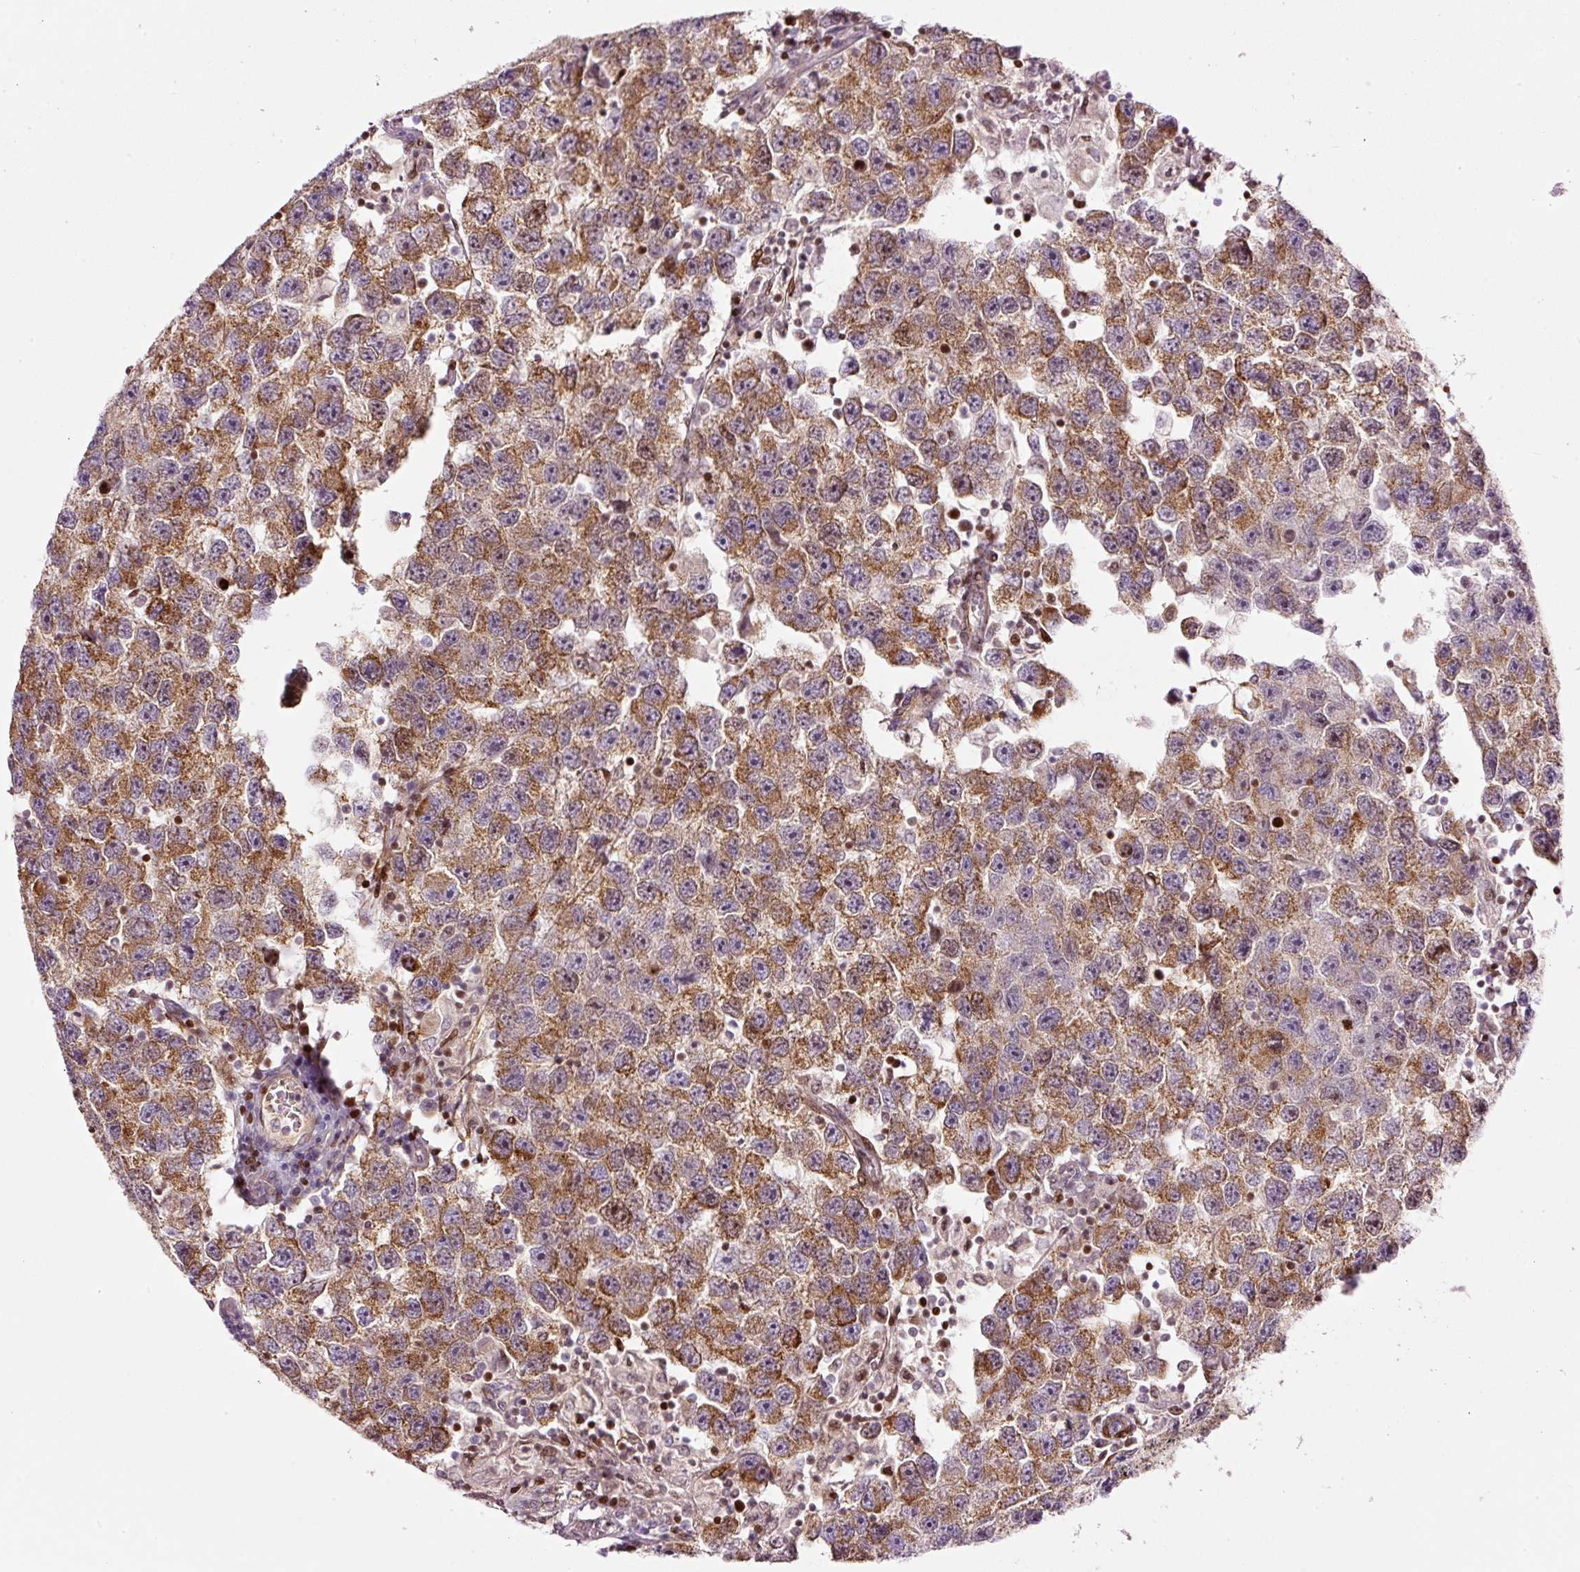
{"staining": {"intensity": "moderate", "quantity": ">75%", "location": "cytoplasmic/membranous"}, "tissue": "testis cancer", "cell_type": "Tumor cells", "image_type": "cancer", "snomed": [{"axis": "morphology", "description": "Seminoma, NOS"}, {"axis": "topography", "description": "Testis"}], "caption": "Protein positivity by IHC reveals moderate cytoplasmic/membranous expression in about >75% of tumor cells in testis cancer. (DAB IHC, brown staining for protein, blue staining for nuclei).", "gene": "TMEM8B", "patient": {"sex": "male", "age": 26}}